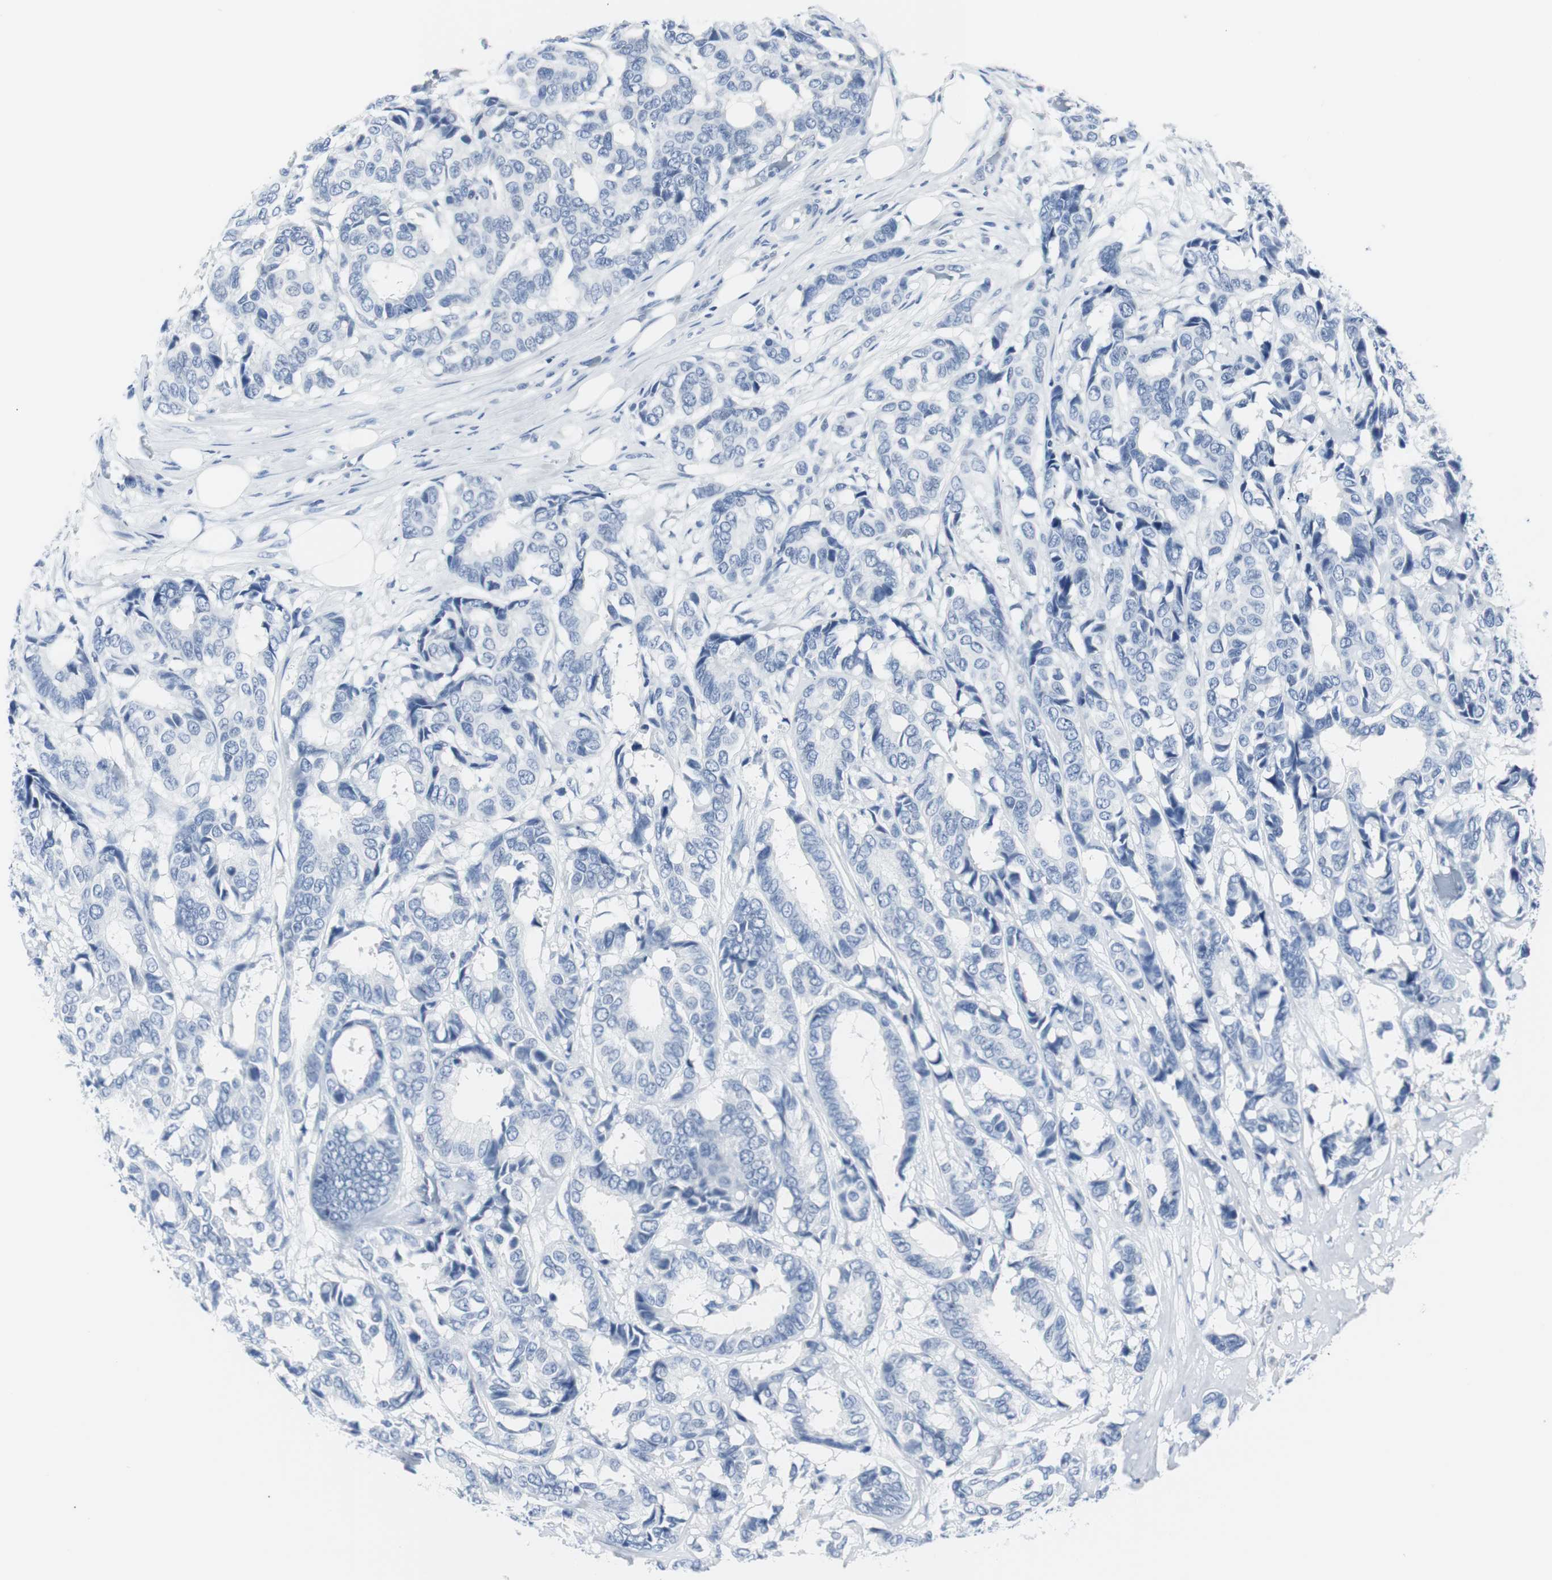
{"staining": {"intensity": "negative", "quantity": "none", "location": "none"}, "tissue": "breast cancer", "cell_type": "Tumor cells", "image_type": "cancer", "snomed": [{"axis": "morphology", "description": "Duct carcinoma"}, {"axis": "topography", "description": "Breast"}], "caption": "IHC image of neoplastic tissue: breast invasive ductal carcinoma stained with DAB (3,3'-diaminobenzidine) demonstrates no significant protein staining in tumor cells.", "gene": "GAP43", "patient": {"sex": "female", "age": 87}}